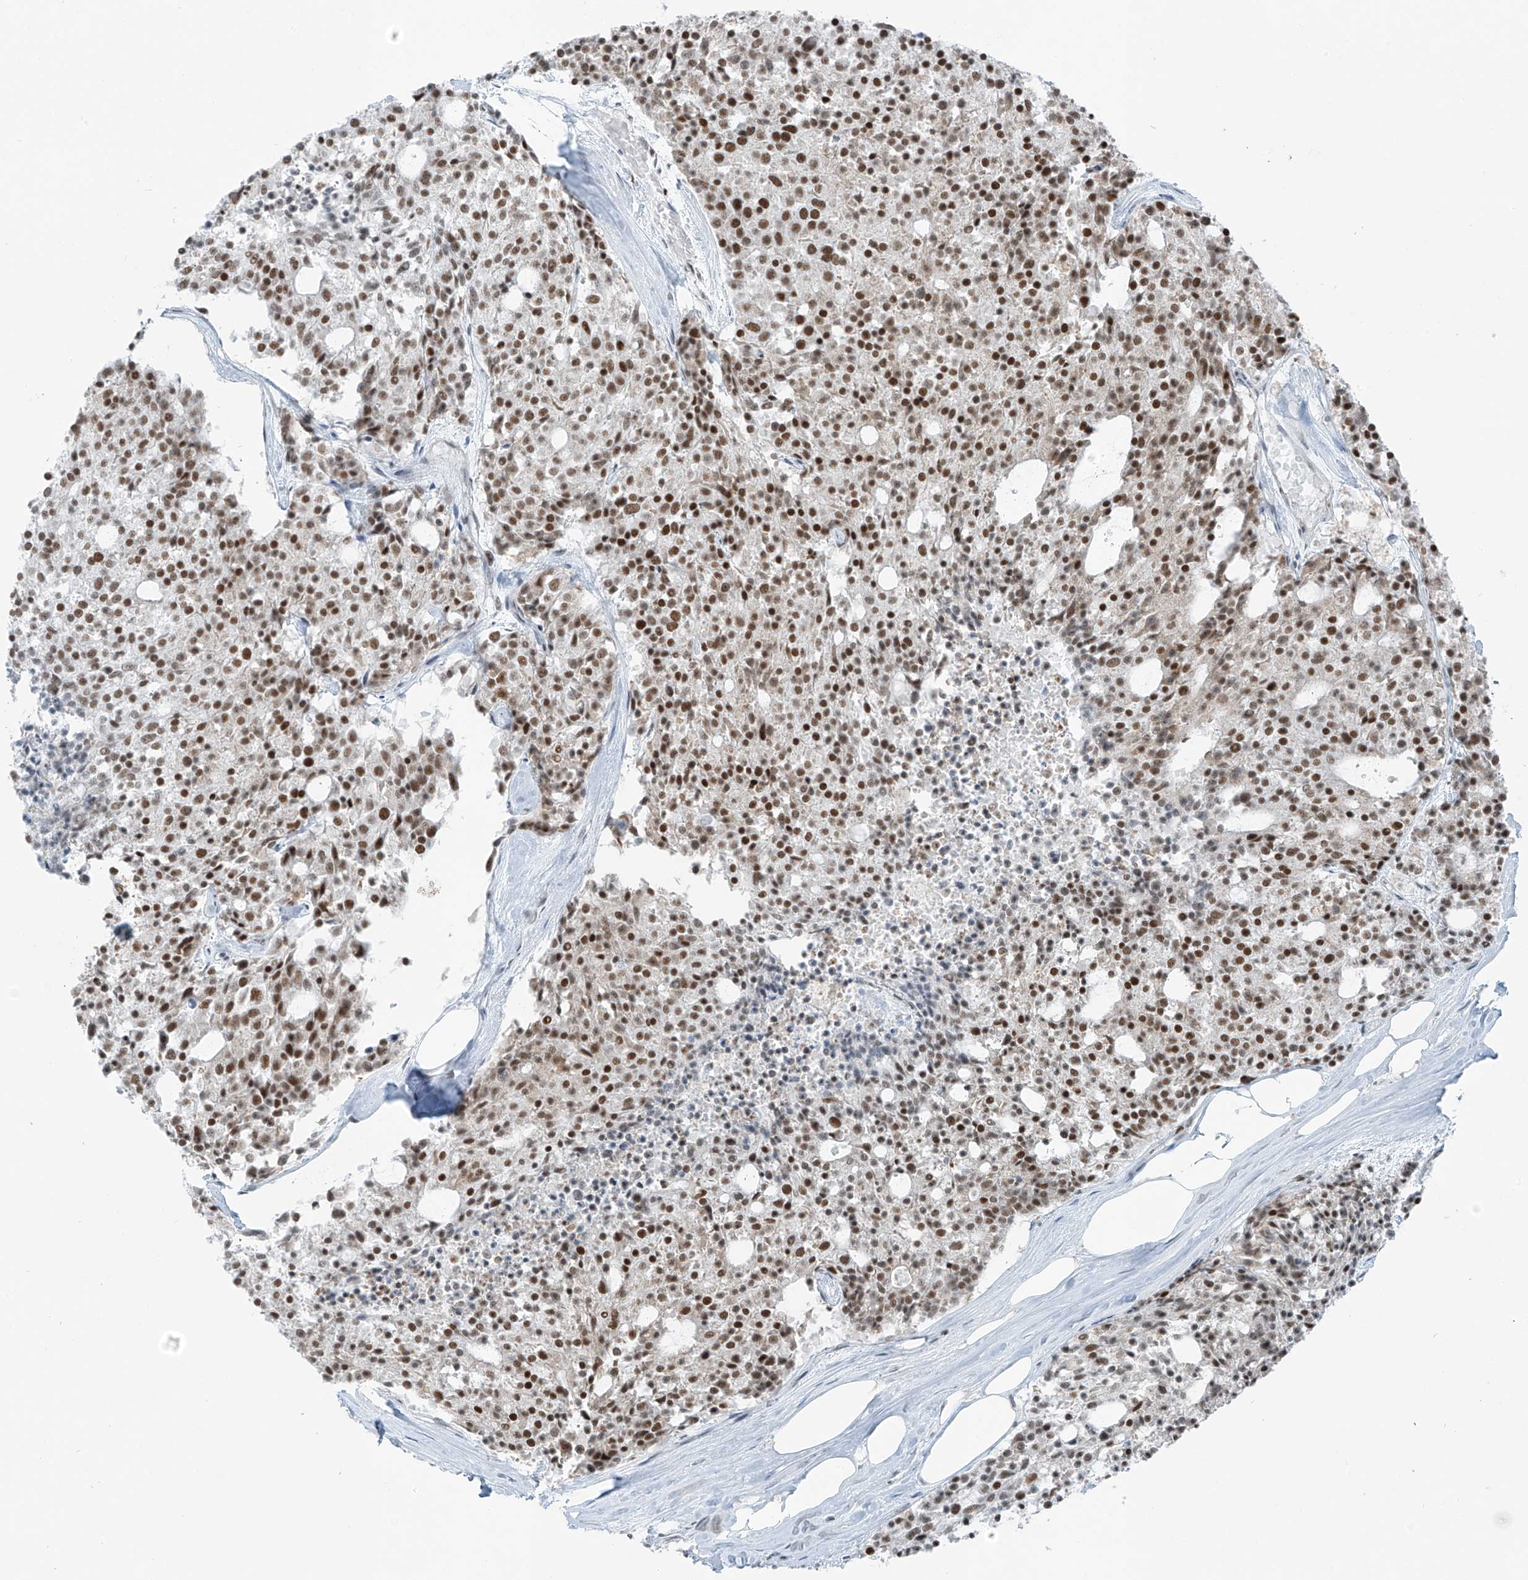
{"staining": {"intensity": "moderate", "quantity": ">75%", "location": "nuclear"}, "tissue": "carcinoid", "cell_type": "Tumor cells", "image_type": "cancer", "snomed": [{"axis": "morphology", "description": "Carcinoid, malignant, NOS"}, {"axis": "topography", "description": "Pancreas"}], "caption": "About >75% of tumor cells in human malignant carcinoid exhibit moderate nuclear protein staining as visualized by brown immunohistochemical staining.", "gene": "WRNIP1", "patient": {"sex": "female", "age": 54}}